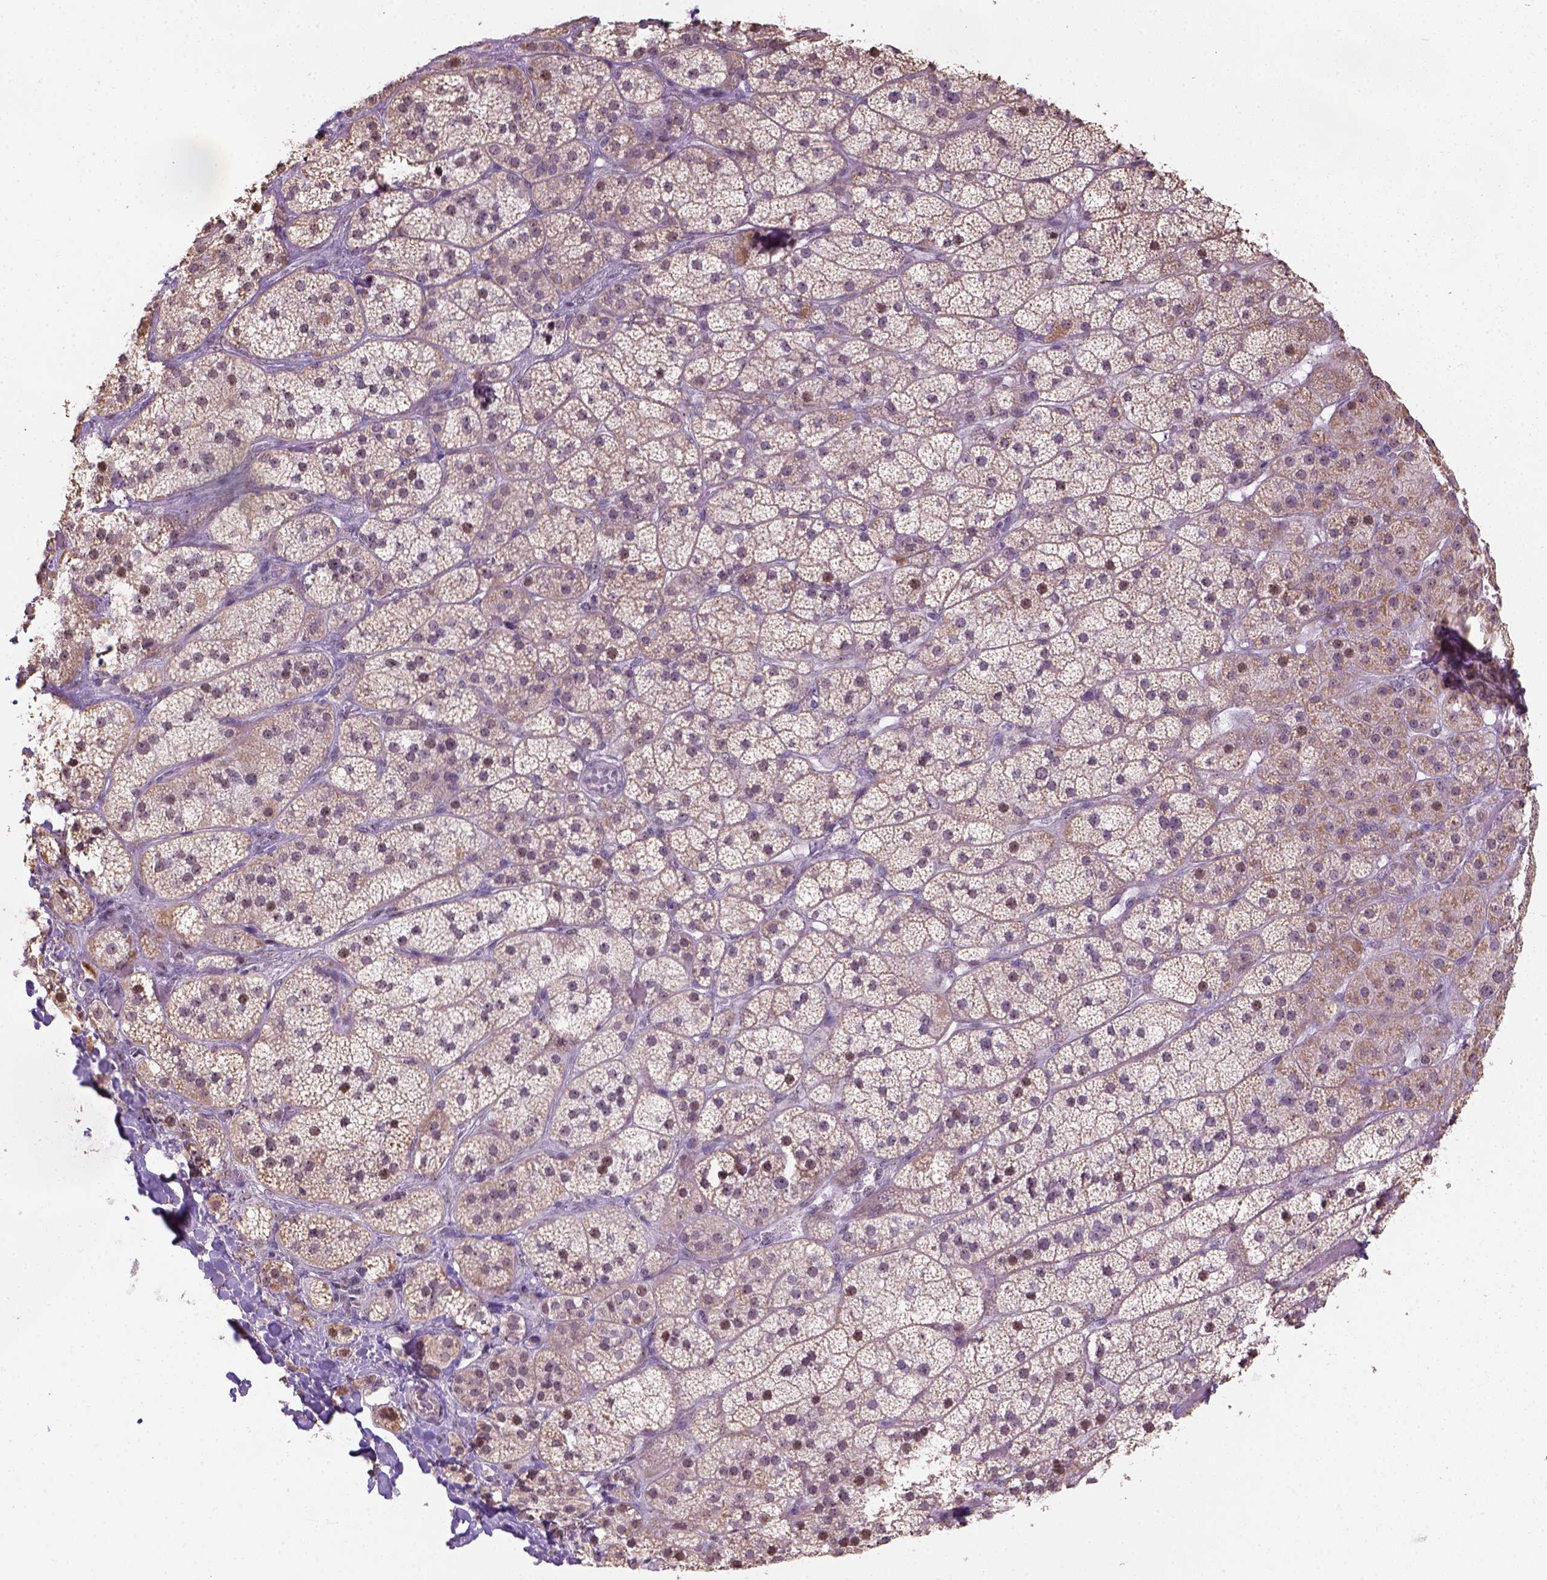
{"staining": {"intensity": "moderate", "quantity": "25%-75%", "location": "nuclear"}, "tissue": "adrenal gland", "cell_type": "Glandular cells", "image_type": "normal", "snomed": [{"axis": "morphology", "description": "Normal tissue, NOS"}, {"axis": "topography", "description": "Adrenal gland"}], "caption": "The image demonstrates staining of unremarkable adrenal gland, revealing moderate nuclear protein staining (brown color) within glandular cells.", "gene": "DDX50", "patient": {"sex": "male", "age": 57}}